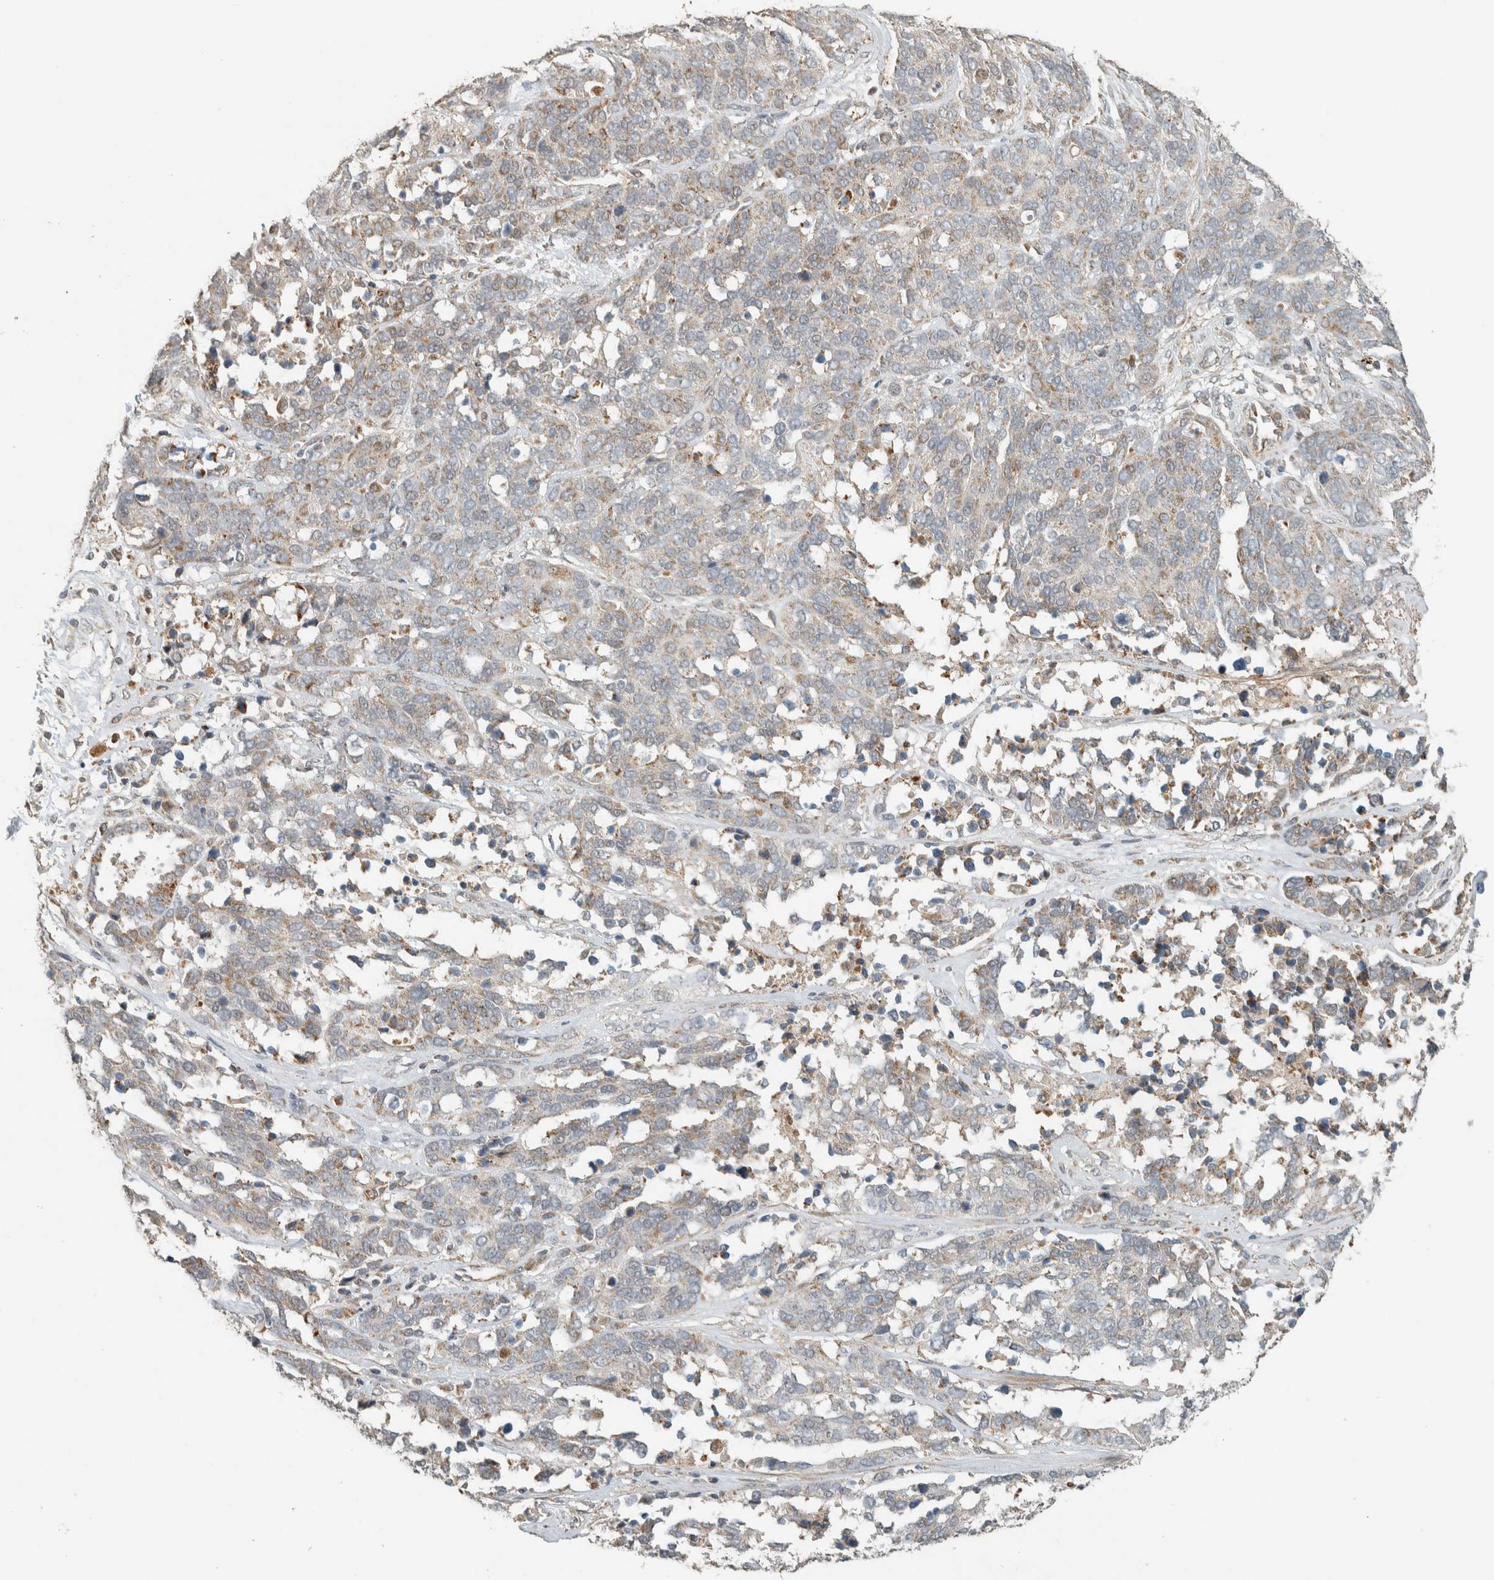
{"staining": {"intensity": "weak", "quantity": "25%-75%", "location": "cytoplasmic/membranous"}, "tissue": "ovarian cancer", "cell_type": "Tumor cells", "image_type": "cancer", "snomed": [{"axis": "morphology", "description": "Cystadenocarcinoma, serous, NOS"}, {"axis": "topography", "description": "Ovary"}], "caption": "Protein analysis of ovarian cancer (serous cystadenocarcinoma) tissue shows weak cytoplasmic/membranous positivity in about 25%-75% of tumor cells.", "gene": "PDE7B", "patient": {"sex": "female", "age": 44}}